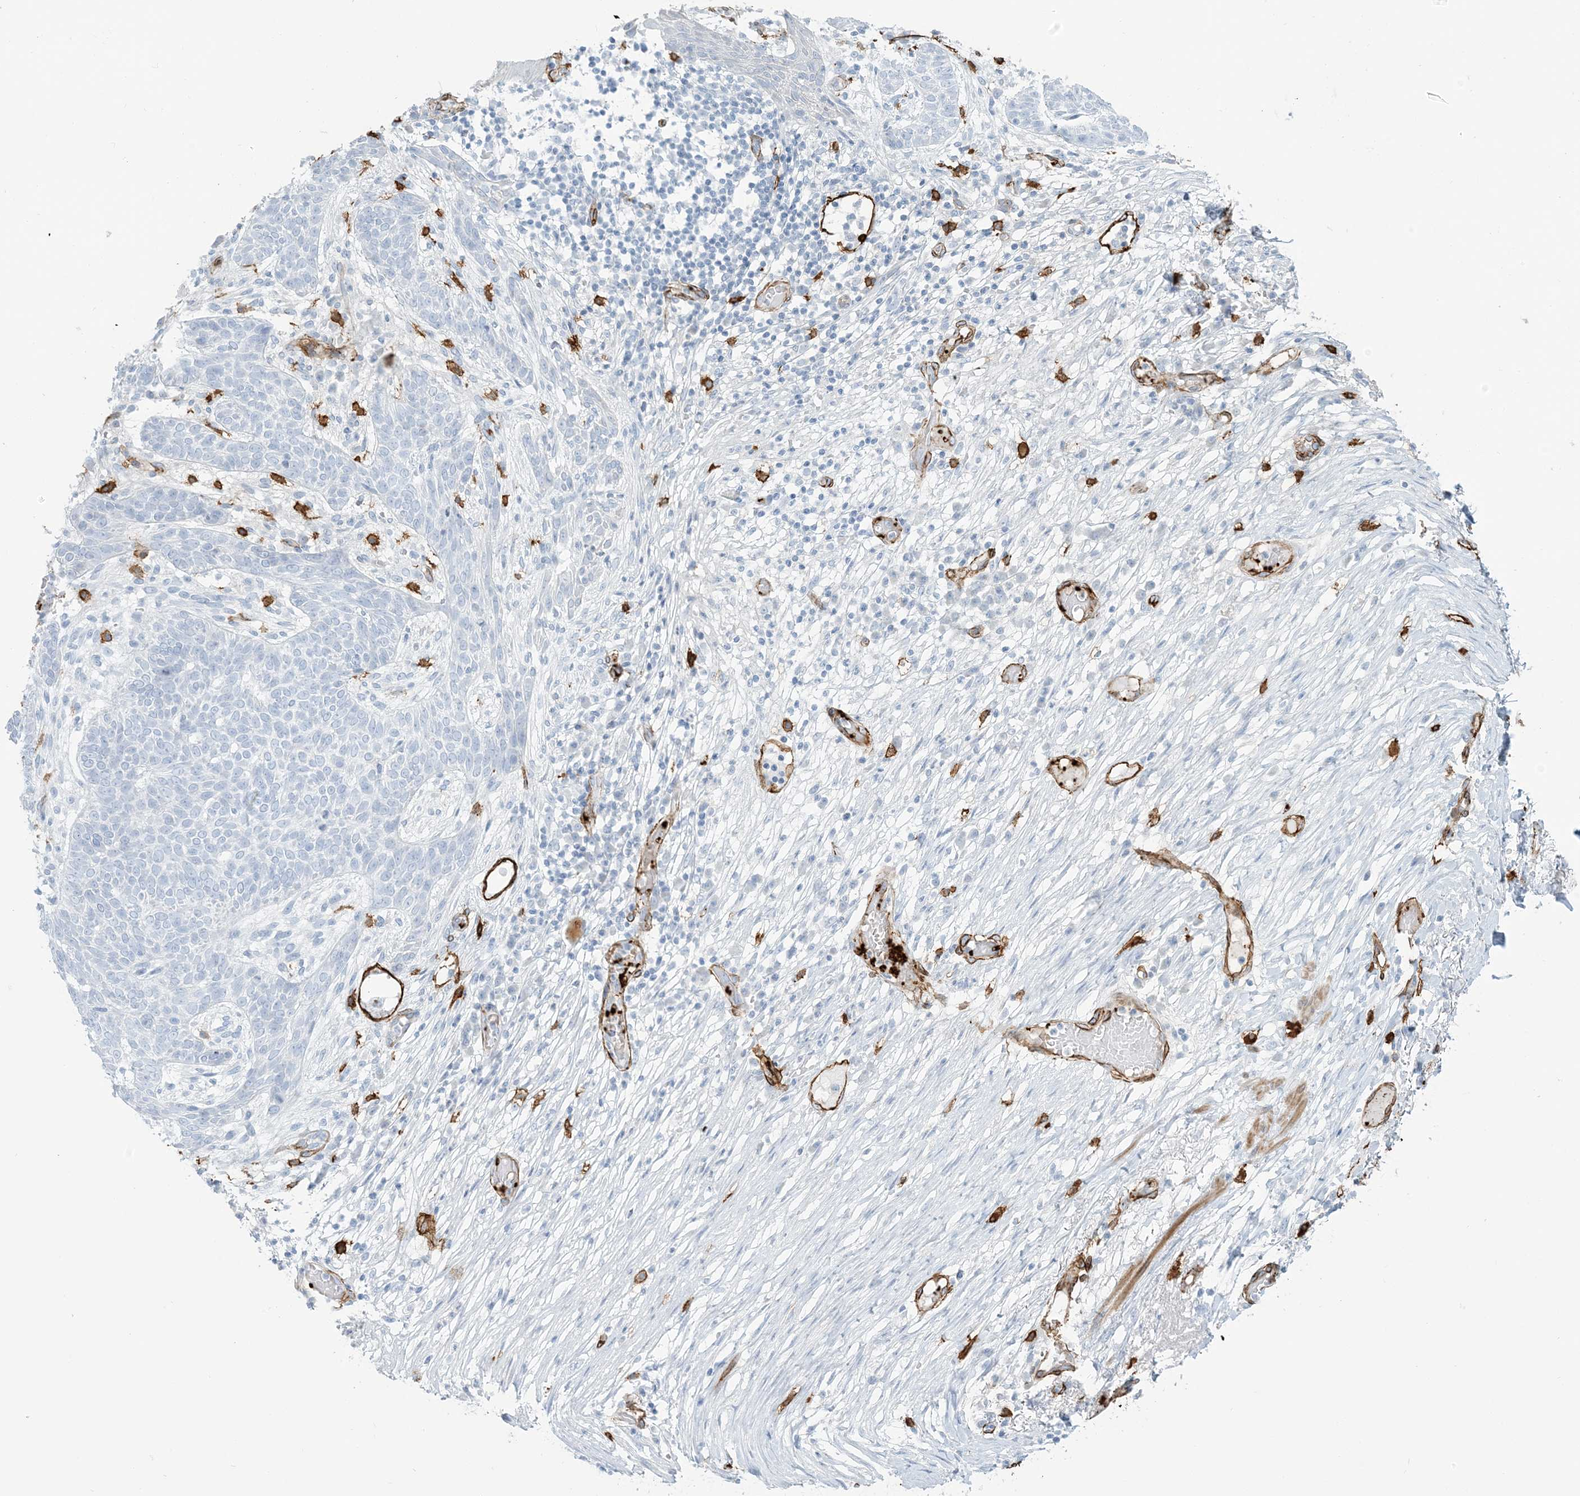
{"staining": {"intensity": "negative", "quantity": "none", "location": "none"}, "tissue": "skin cancer", "cell_type": "Tumor cells", "image_type": "cancer", "snomed": [{"axis": "morphology", "description": "Normal tissue, NOS"}, {"axis": "morphology", "description": "Basal cell carcinoma"}, {"axis": "topography", "description": "Skin"}], "caption": "Tumor cells are negative for protein expression in human skin basal cell carcinoma.", "gene": "EPS8L3", "patient": {"sex": "male", "age": 64}}